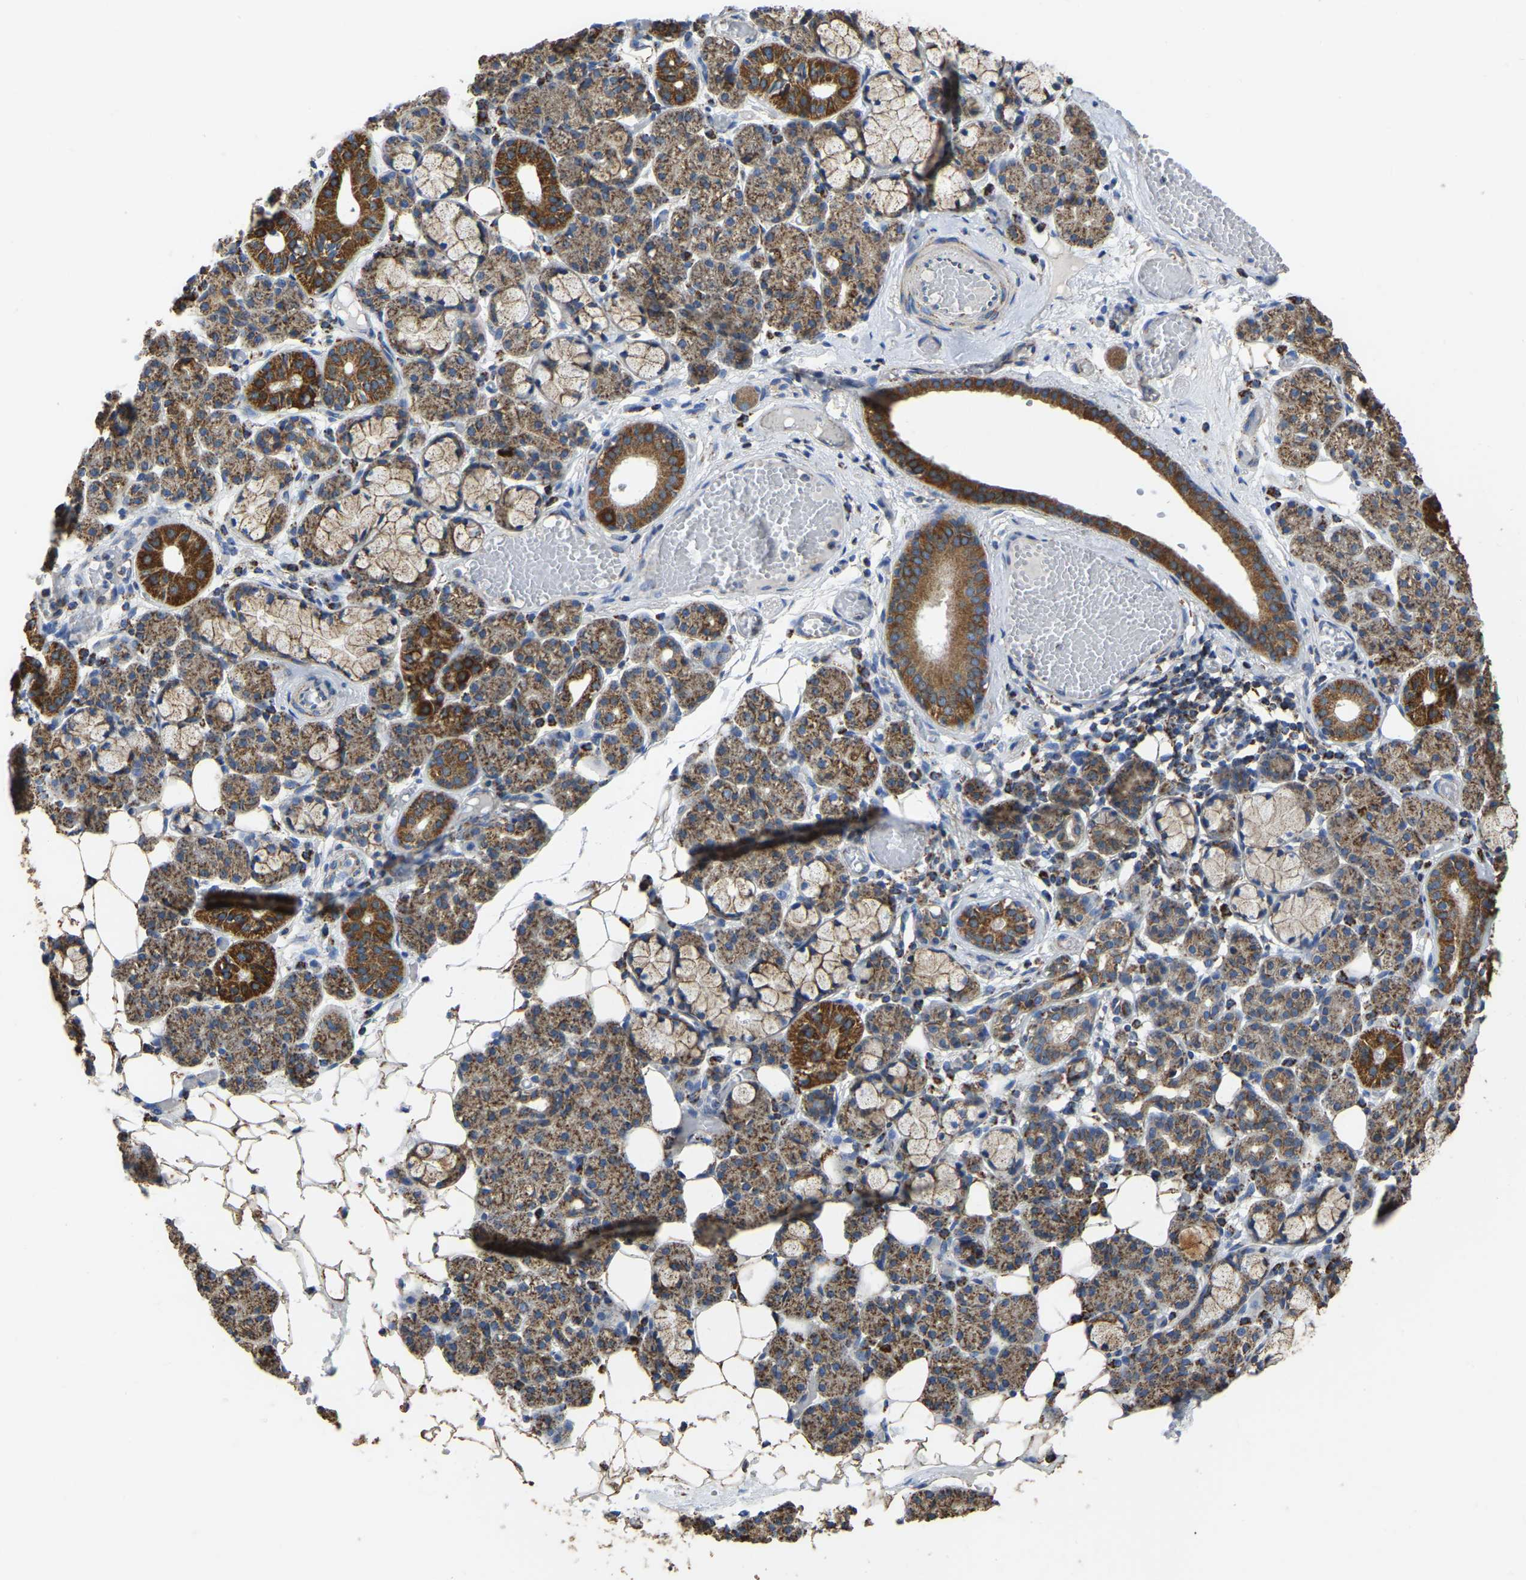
{"staining": {"intensity": "strong", "quantity": ">75%", "location": "cytoplasmic/membranous"}, "tissue": "salivary gland", "cell_type": "Glandular cells", "image_type": "normal", "snomed": [{"axis": "morphology", "description": "Normal tissue, NOS"}, {"axis": "topography", "description": "Salivary gland"}], "caption": "Immunohistochemistry of benign salivary gland demonstrates high levels of strong cytoplasmic/membranous expression in about >75% of glandular cells.", "gene": "ETFA", "patient": {"sex": "male", "age": 63}}